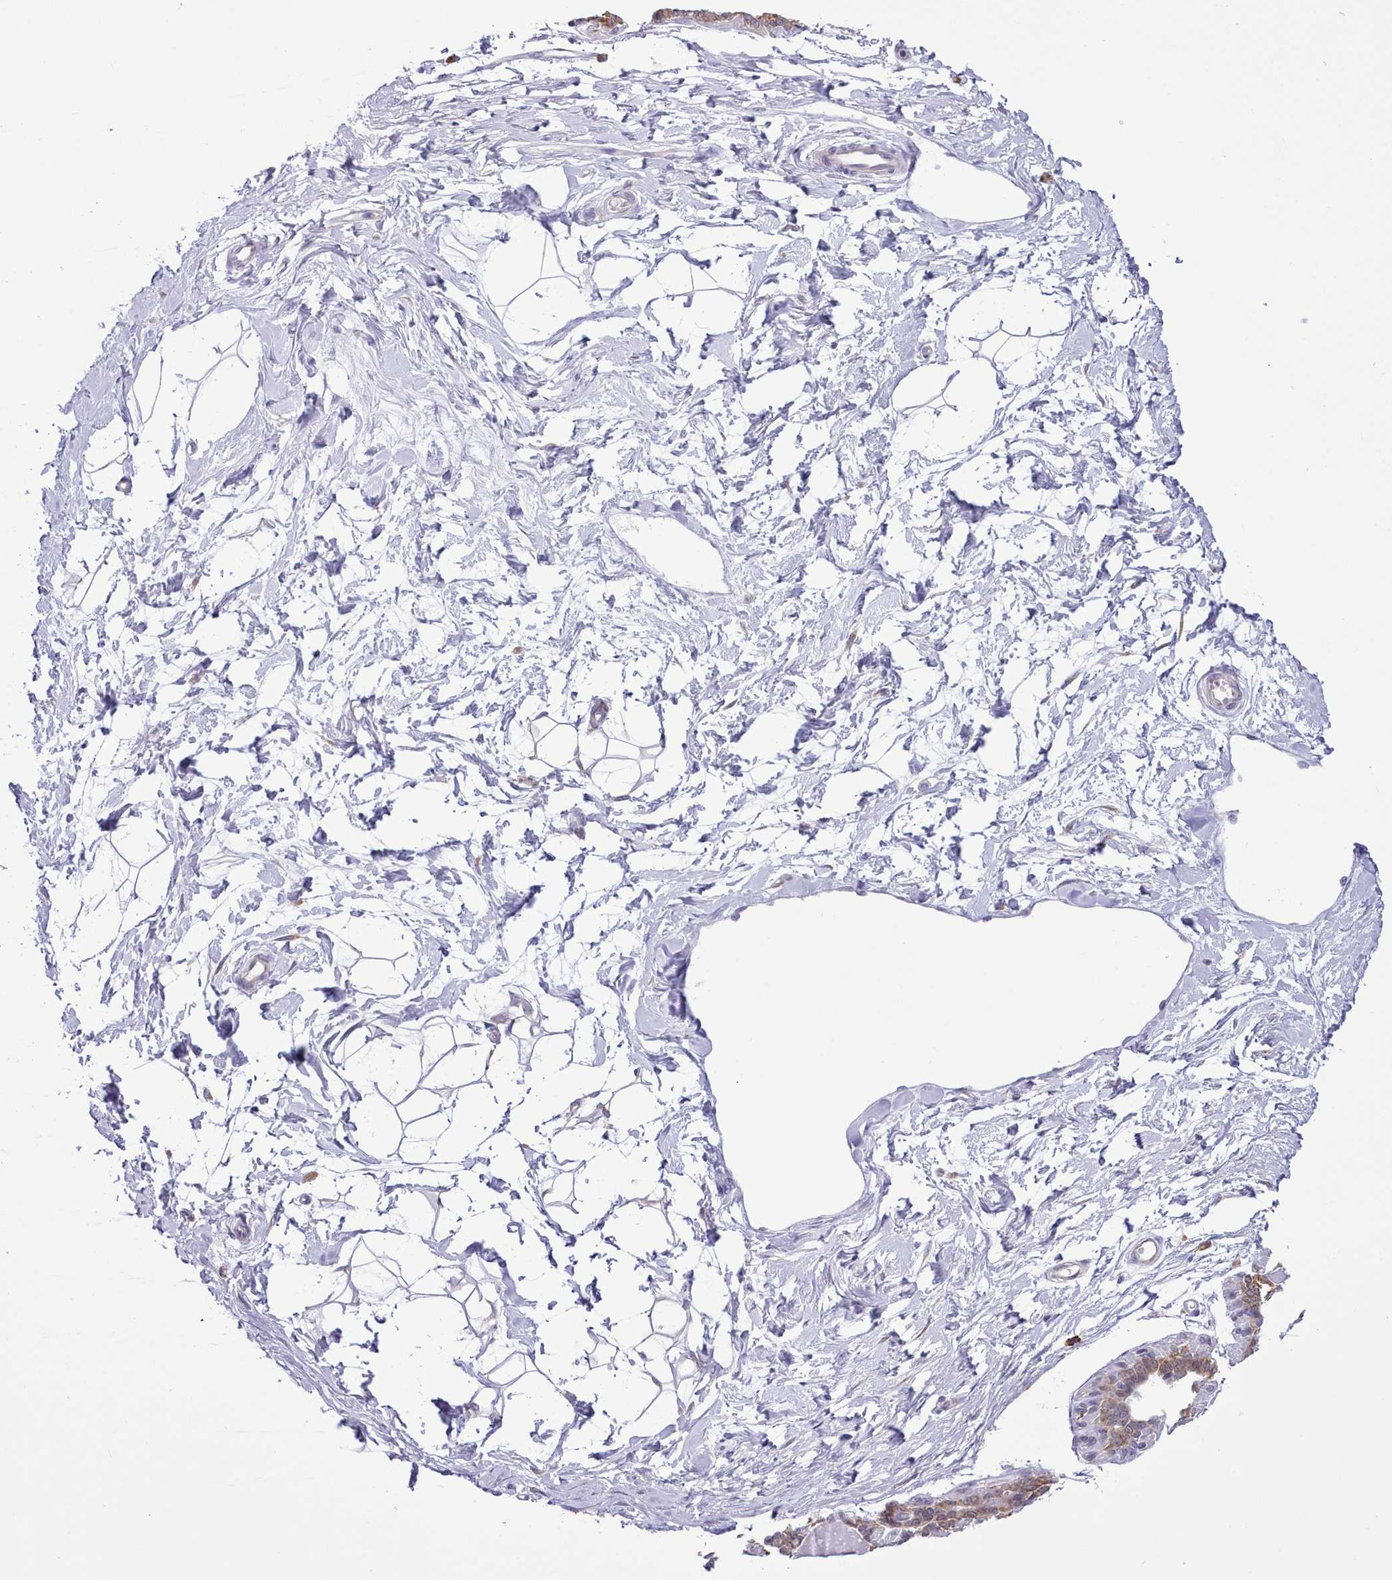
{"staining": {"intensity": "negative", "quantity": "none", "location": "none"}, "tissue": "breast", "cell_type": "Adipocytes", "image_type": "normal", "snomed": [{"axis": "morphology", "description": "Normal tissue, NOS"}, {"axis": "topography", "description": "Breast"}], "caption": "The immunohistochemistry image has no significant expression in adipocytes of breast. (Brightfield microscopy of DAB (3,3'-diaminobenzidine) IHC at high magnification).", "gene": "SEC61B", "patient": {"sex": "female", "age": 45}}